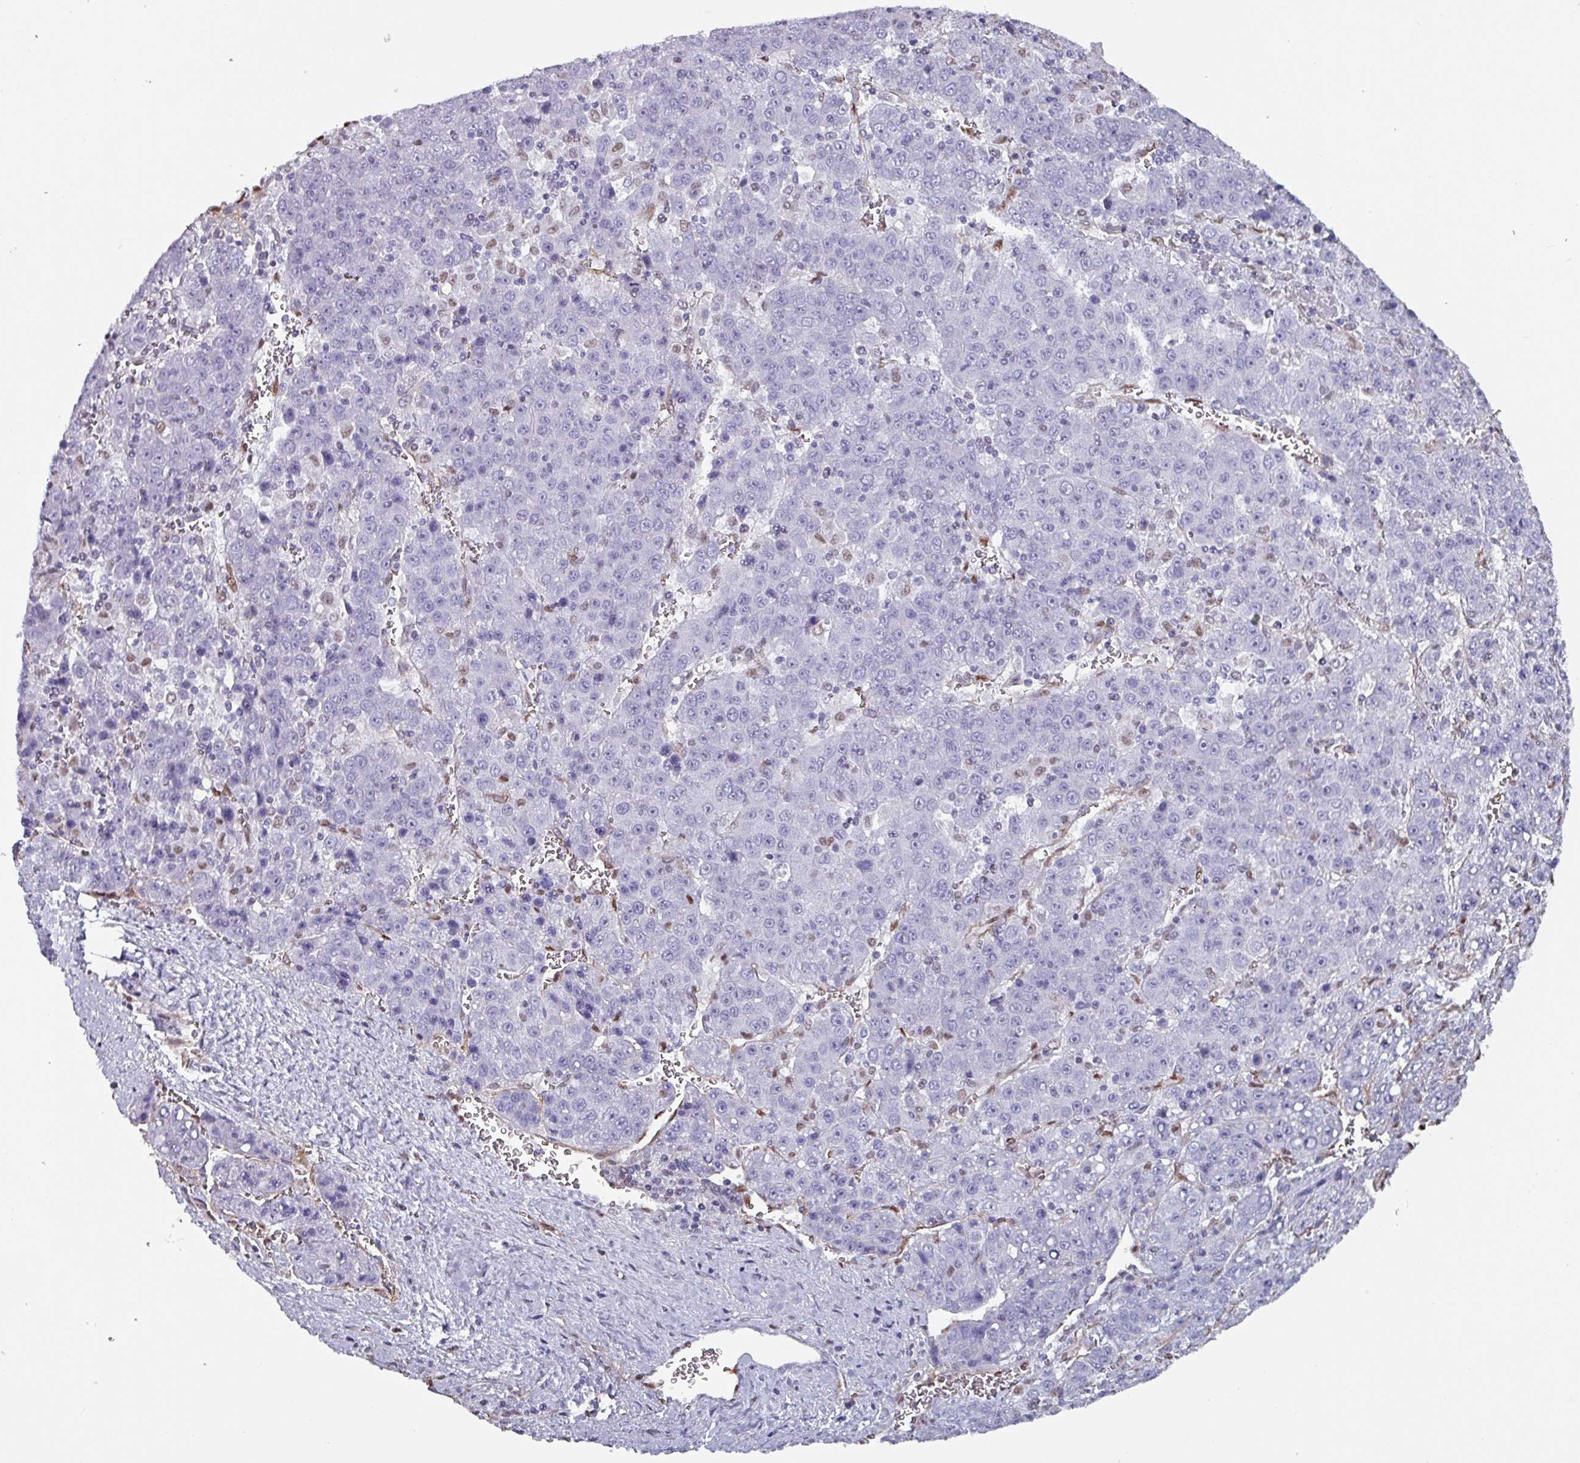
{"staining": {"intensity": "negative", "quantity": "none", "location": "none"}, "tissue": "liver cancer", "cell_type": "Tumor cells", "image_type": "cancer", "snomed": [{"axis": "morphology", "description": "Carcinoma, Hepatocellular, NOS"}, {"axis": "topography", "description": "Liver"}], "caption": "Immunohistochemical staining of liver hepatocellular carcinoma exhibits no significant staining in tumor cells.", "gene": "ZNF816-ZNF321P", "patient": {"sex": "female", "age": 53}}